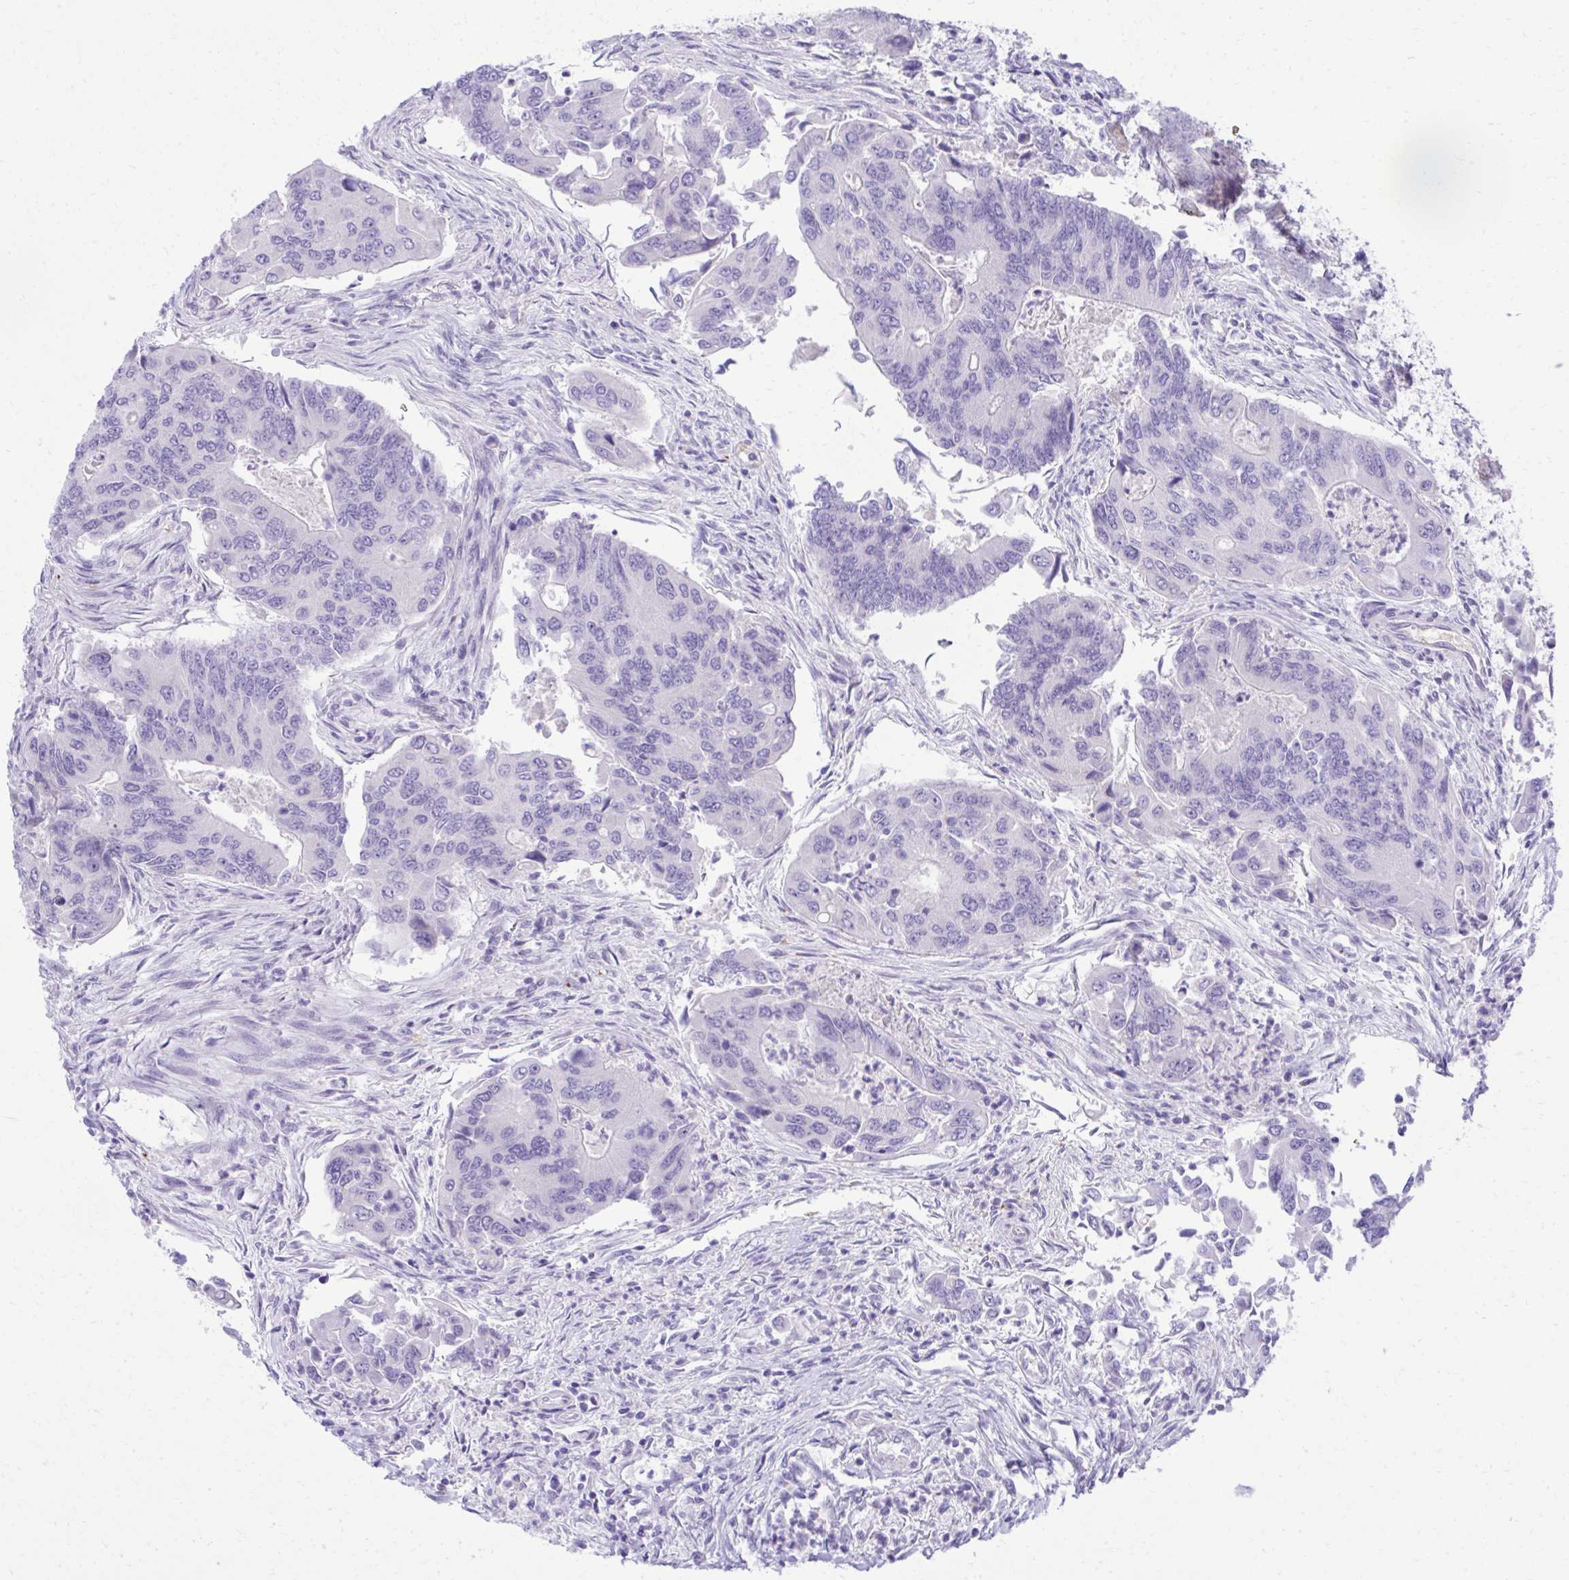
{"staining": {"intensity": "negative", "quantity": "none", "location": "none"}, "tissue": "colorectal cancer", "cell_type": "Tumor cells", "image_type": "cancer", "snomed": [{"axis": "morphology", "description": "Adenocarcinoma, NOS"}, {"axis": "topography", "description": "Colon"}], "caption": "The histopathology image displays no significant expression in tumor cells of adenocarcinoma (colorectal).", "gene": "PITPNM3", "patient": {"sex": "female", "age": 67}}